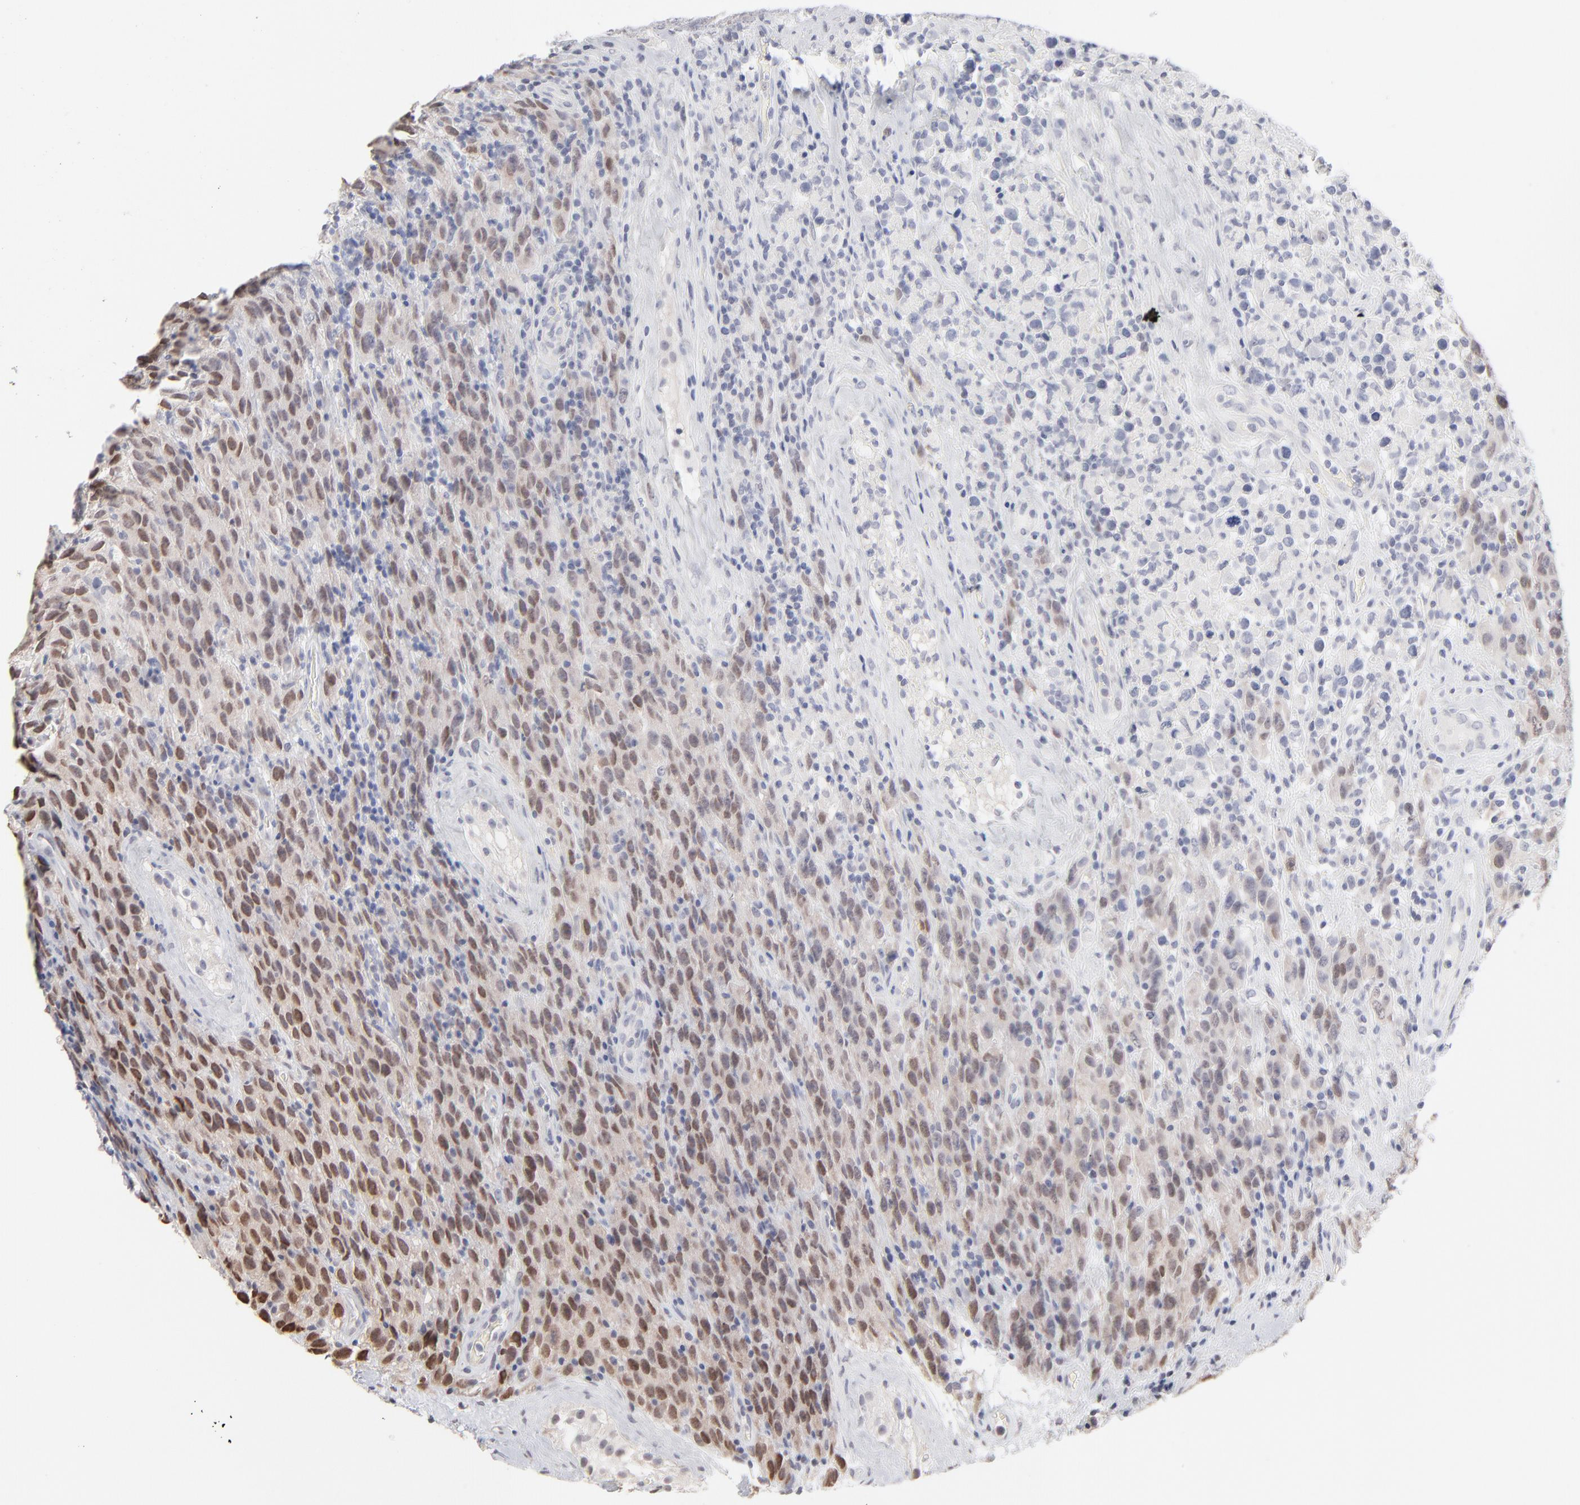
{"staining": {"intensity": "moderate", "quantity": "25%-75%", "location": "cytoplasmic/membranous,nuclear"}, "tissue": "testis cancer", "cell_type": "Tumor cells", "image_type": "cancer", "snomed": [{"axis": "morphology", "description": "Seminoma, NOS"}, {"axis": "topography", "description": "Testis"}], "caption": "Immunohistochemical staining of testis cancer demonstrates medium levels of moderate cytoplasmic/membranous and nuclear protein expression in approximately 25%-75% of tumor cells.", "gene": "RBM3", "patient": {"sex": "male", "age": 52}}